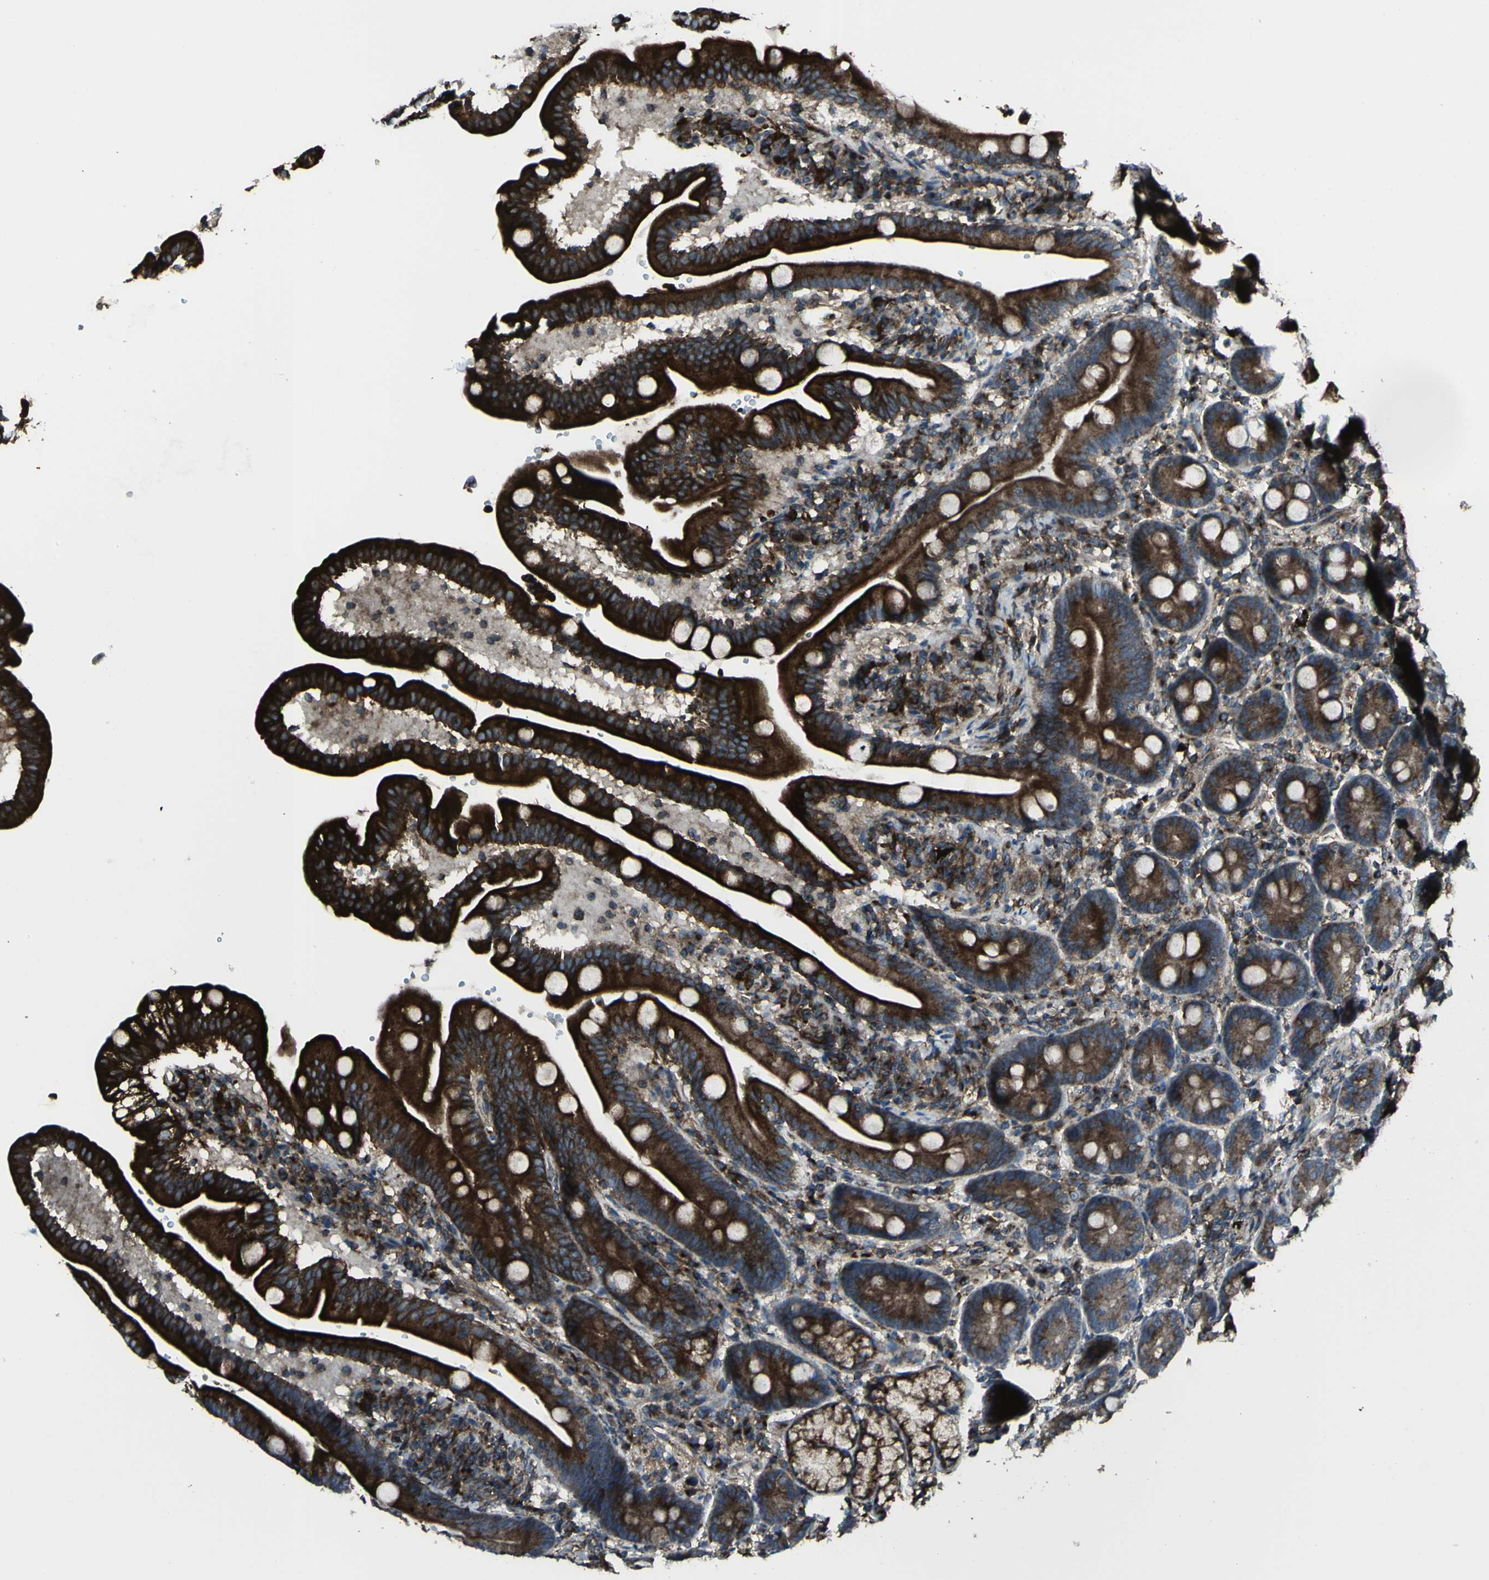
{"staining": {"intensity": "strong", "quantity": ">75%", "location": "cytoplasmic/membranous"}, "tissue": "duodenum", "cell_type": "Glandular cells", "image_type": "normal", "snomed": [{"axis": "morphology", "description": "Normal tissue, NOS"}, {"axis": "topography", "description": "Duodenum"}], "caption": "Brown immunohistochemical staining in unremarkable duodenum reveals strong cytoplasmic/membranous expression in approximately >75% of glandular cells. The protein is shown in brown color, while the nuclei are stained blue.", "gene": "NAPA", "patient": {"sex": "male", "age": 54}}